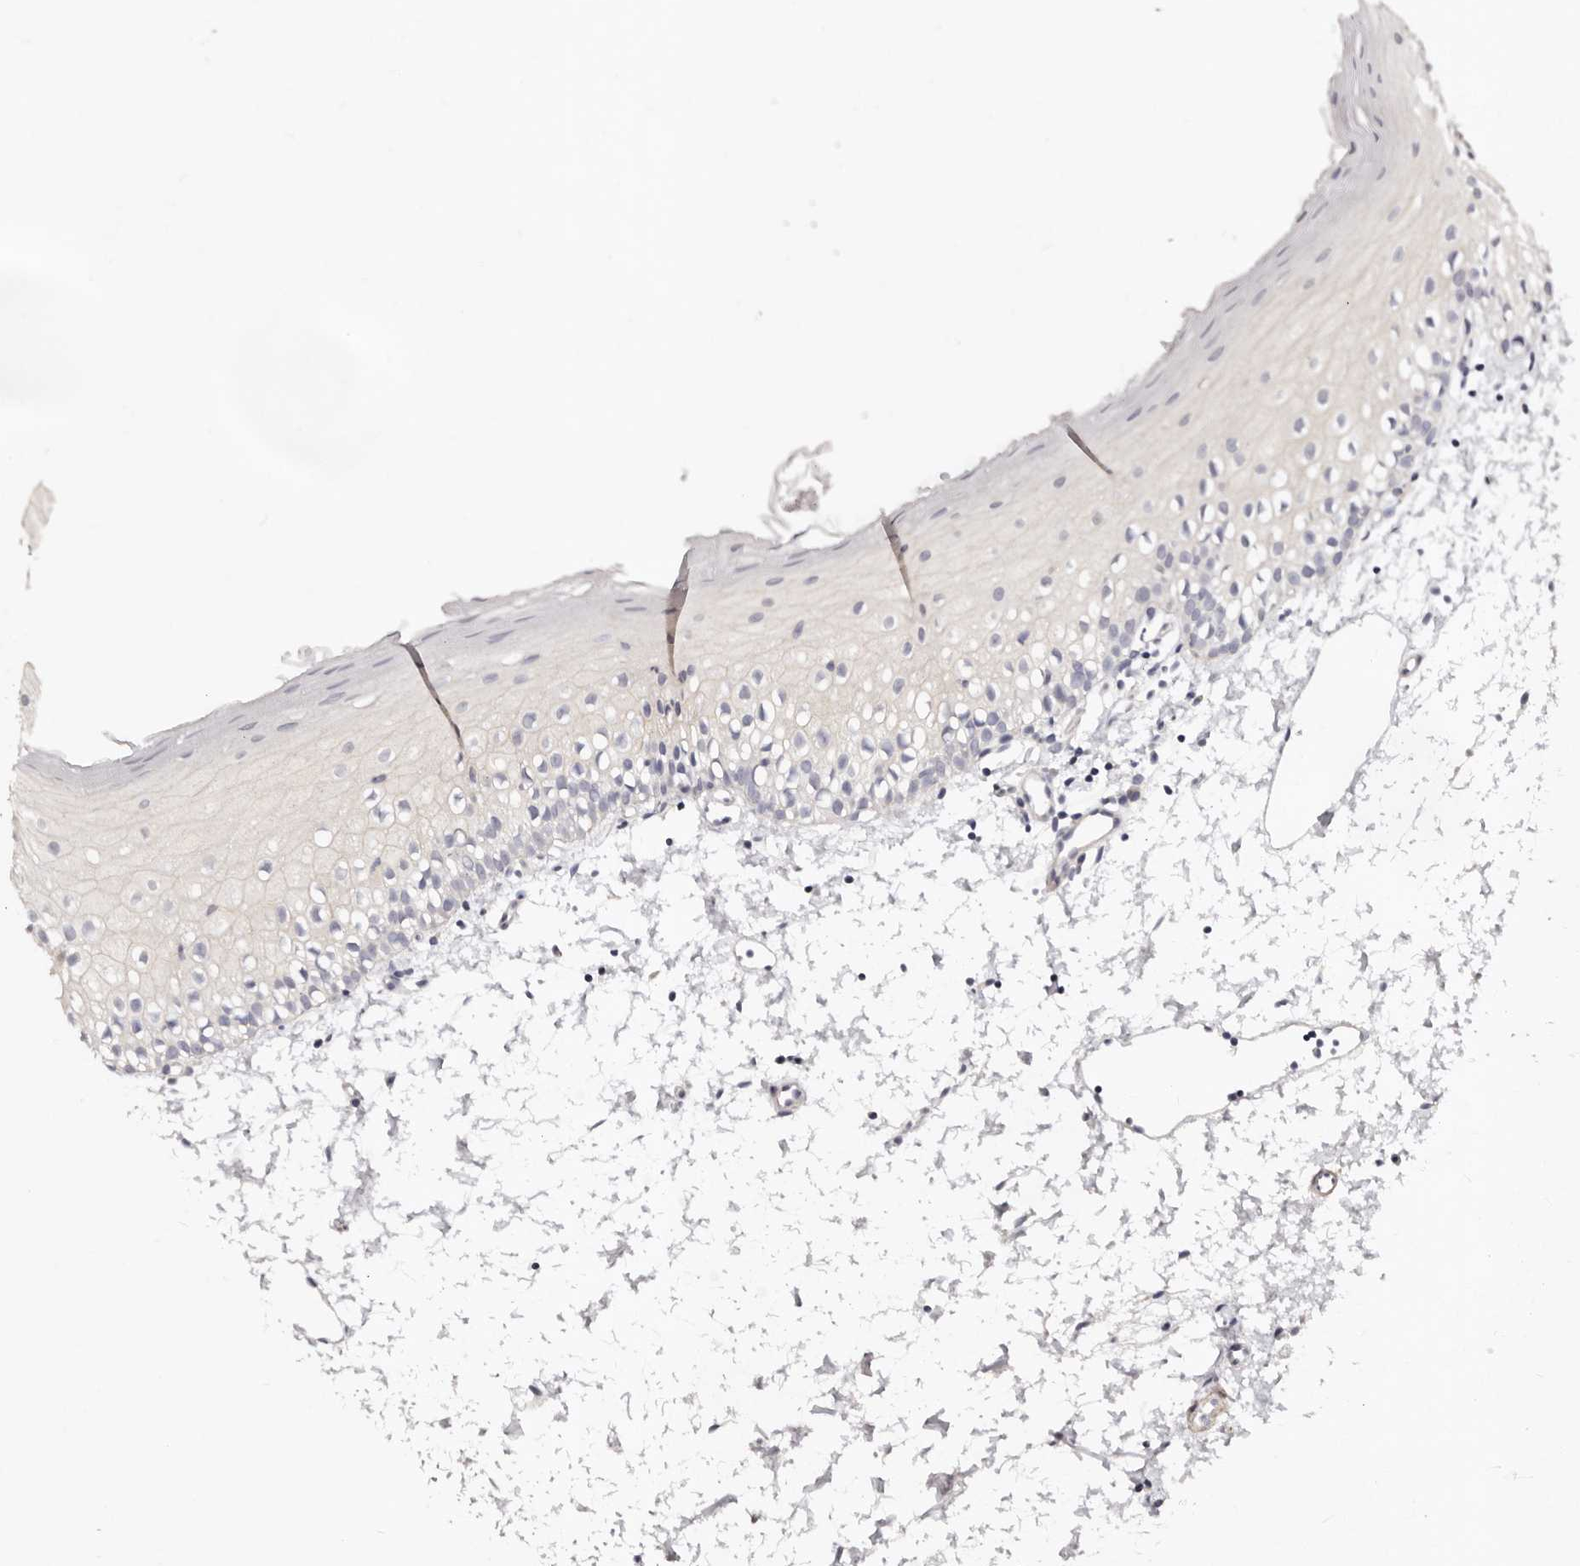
{"staining": {"intensity": "negative", "quantity": "none", "location": "none"}, "tissue": "oral mucosa", "cell_type": "Squamous epithelial cells", "image_type": "normal", "snomed": [{"axis": "morphology", "description": "Normal tissue, NOS"}, {"axis": "topography", "description": "Oral tissue"}], "caption": "Immunohistochemical staining of normal oral mucosa displays no significant positivity in squamous epithelial cells.", "gene": "MRPS33", "patient": {"sex": "male", "age": 28}}